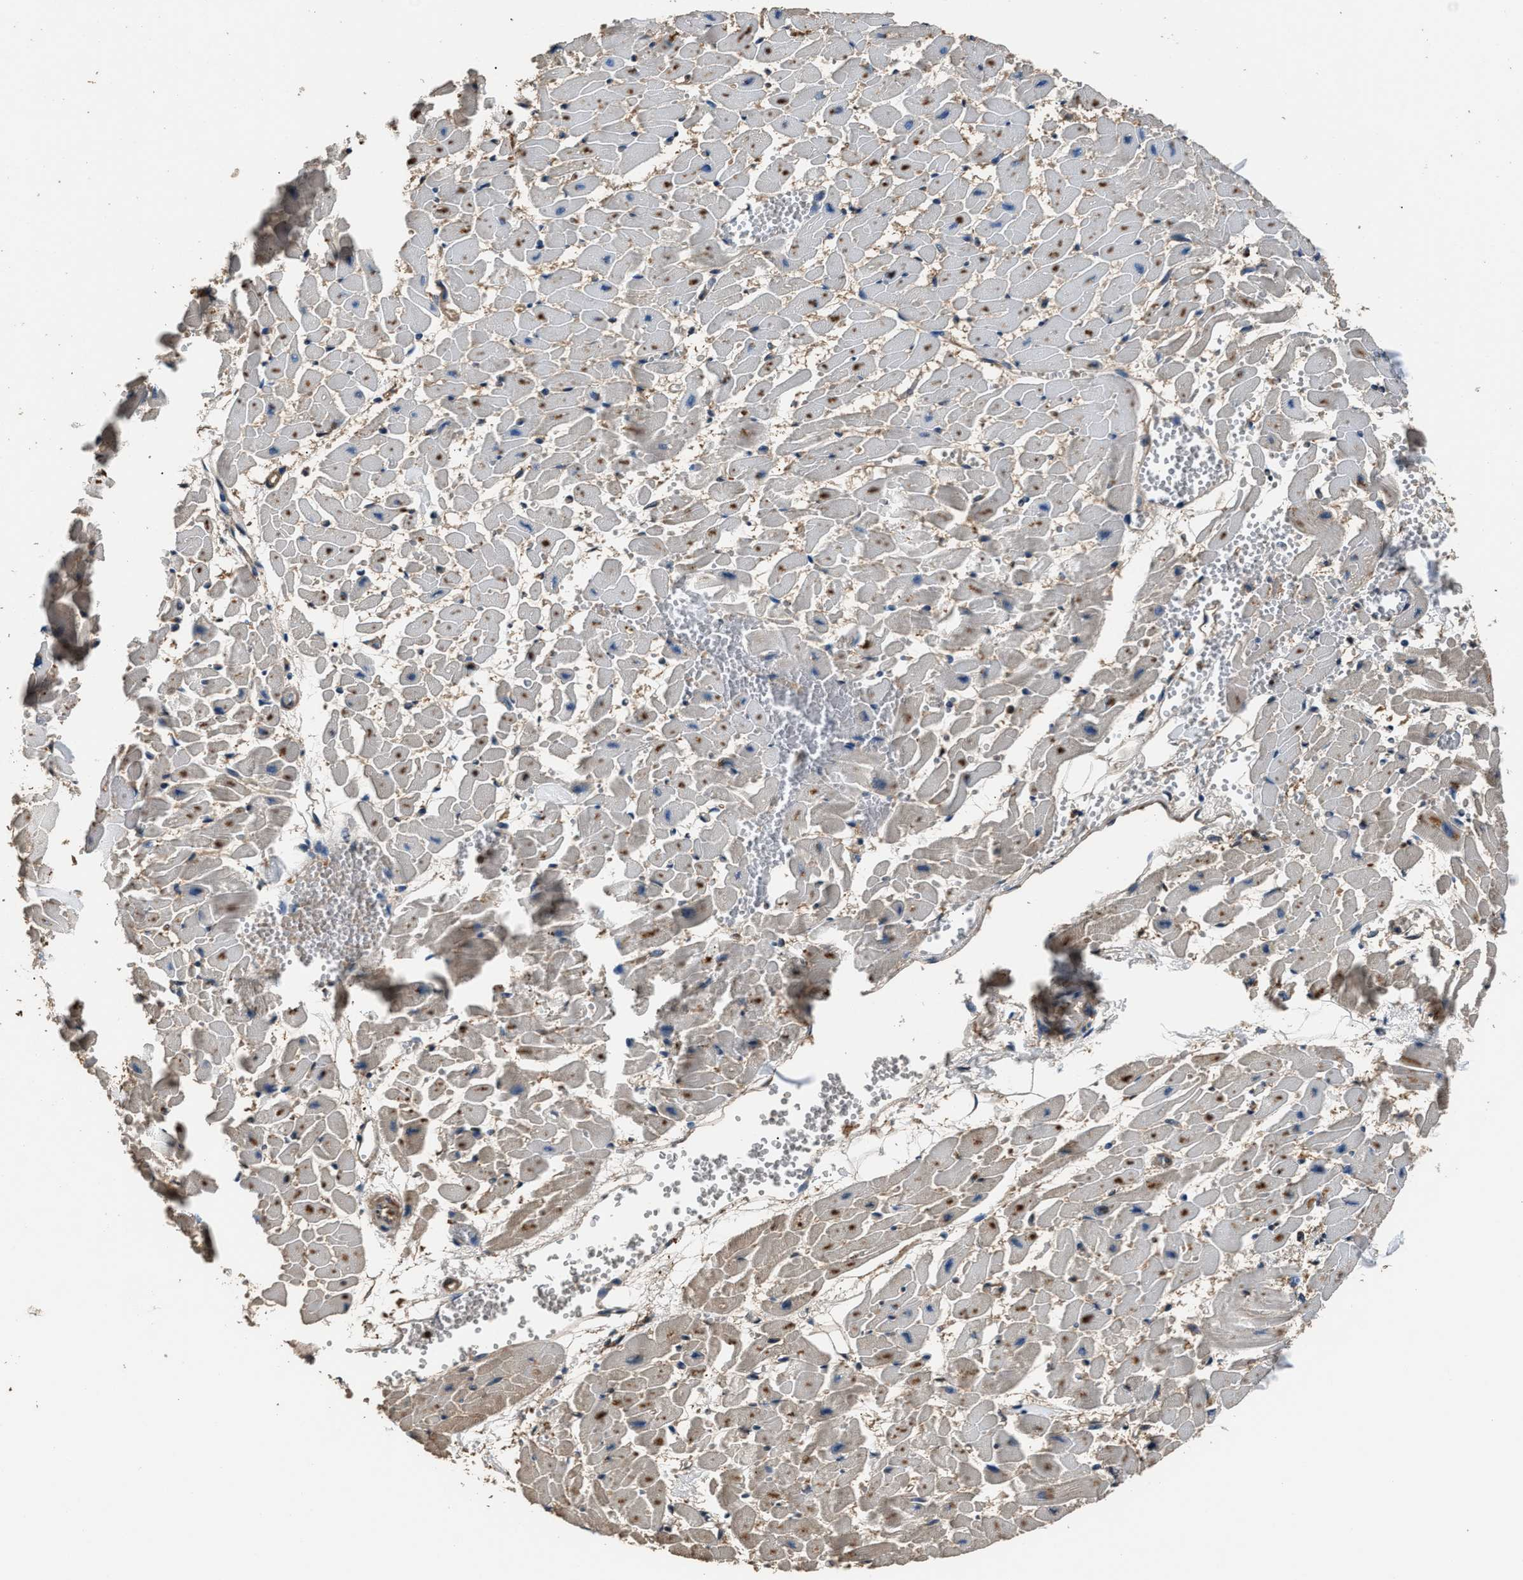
{"staining": {"intensity": "moderate", "quantity": "25%-75%", "location": "cytoplasmic/membranous"}, "tissue": "heart muscle", "cell_type": "Cardiomyocytes", "image_type": "normal", "snomed": [{"axis": "morphology", "description": "Normal tissue, NOS"}, {"axis": "topography", "description": "Heart"}], "caption": "Immunohistochemical staining of unremarkable heart muscle reveals 25%-75% levels of moderate cytoplasmic/membranous protein expression in approximately 25%-75% of cardiomyocytes.", "gene": "GSTP1", "patient": {"sex": "female", "age": 19}}